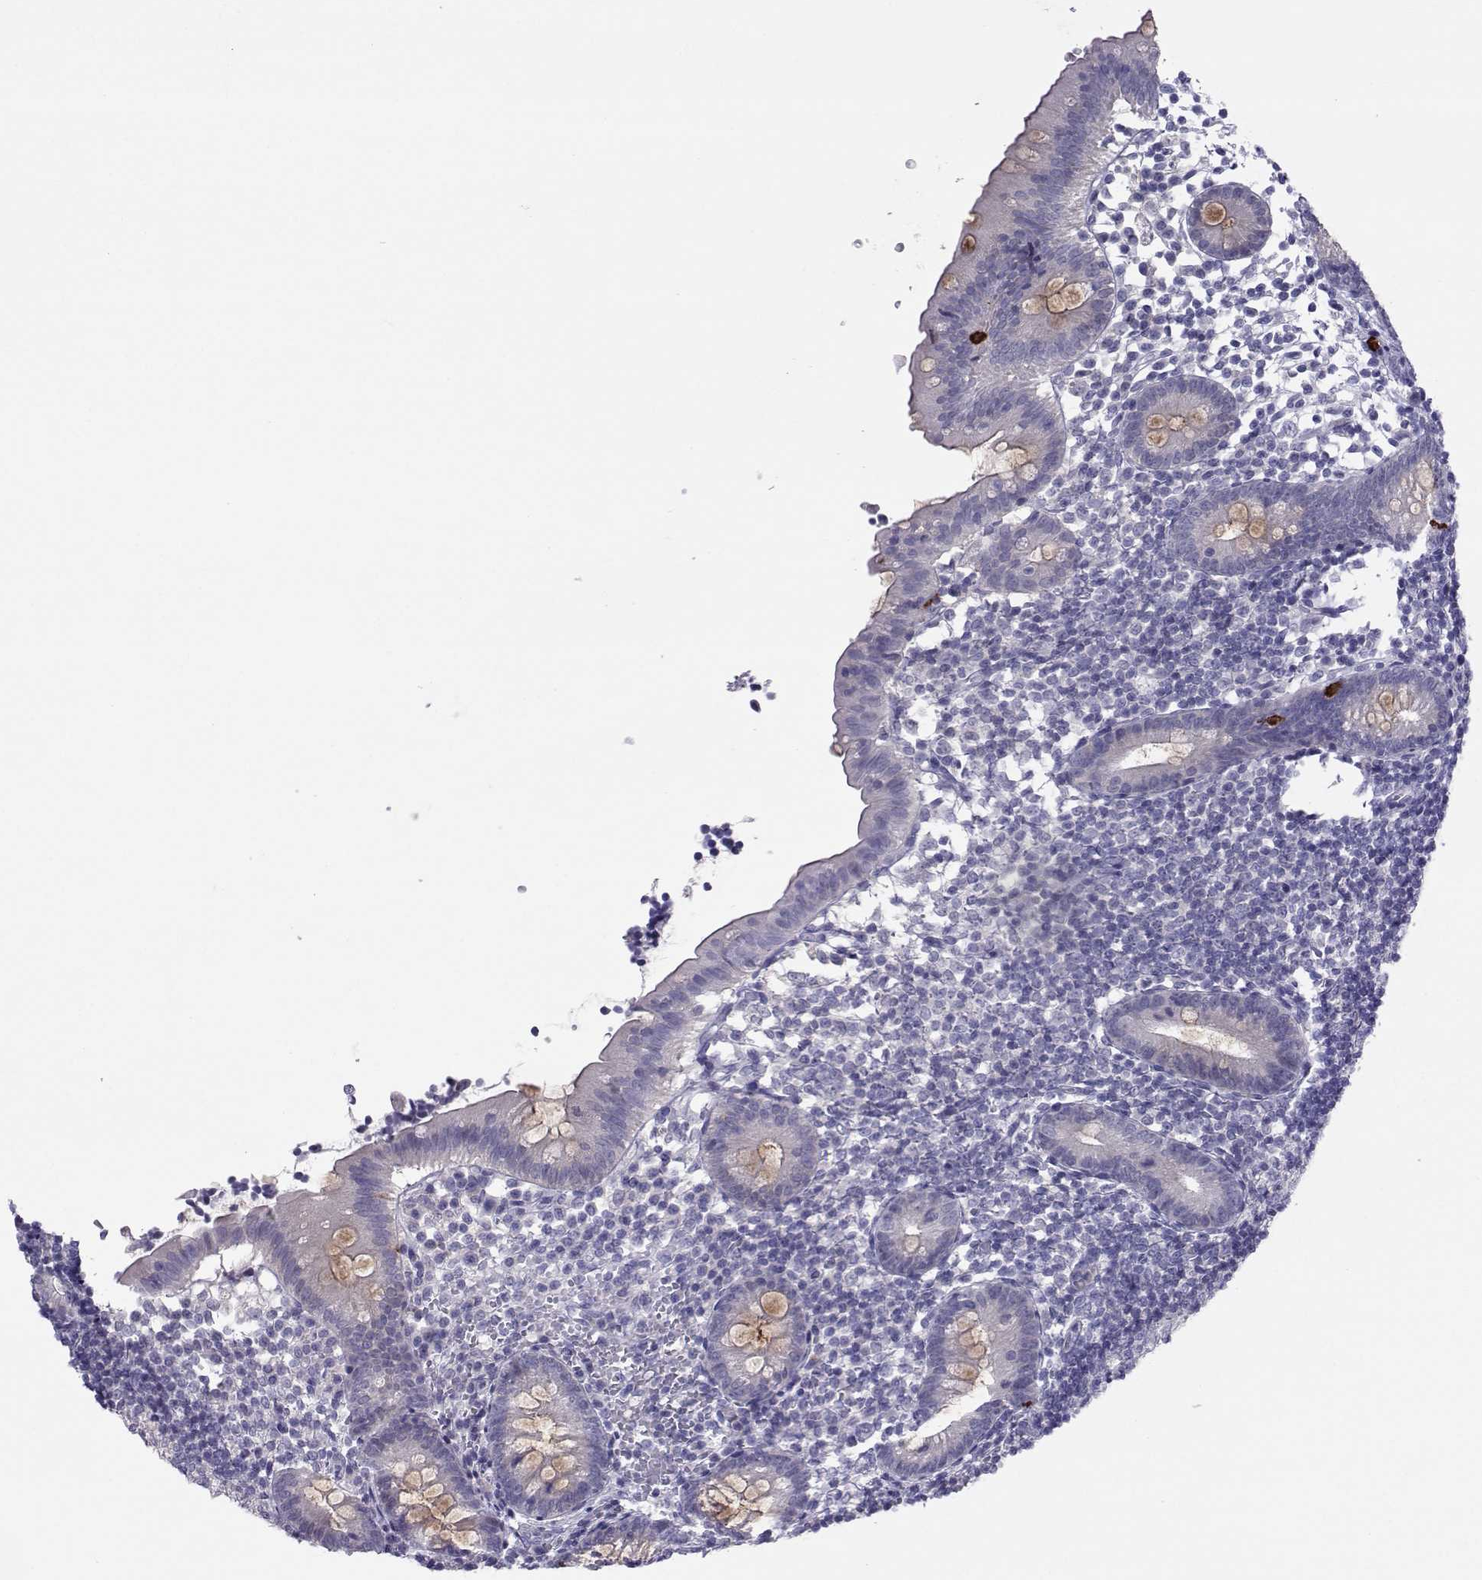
{"staining": {"intensity": "moderate", "quantity": "25%-75%", "location": "cytoplasmic/membranous"}, "tissue": "appendix", "cell_type": "Glandular cells", "image_type": "normal", "snomed": [{"axis": "morphology", "description": "Normal tissue, NOS"}, {"axis": "topography", "description": "Appendix"}], "caption": "Immunohistochemistry (DAB) staining of benign appendix demonstrates moderate cytoplasmic/membranous protein expression in about 25%-75% of glandular cells. The protein is stained brown, and the nuclei are stained in blue (DAB (3,3'-diaminobenzidine) IHC with brightfield microscopy, high magnification).", "gene": "TRPM7", "patient": {"sex": "female", "age": 40}}